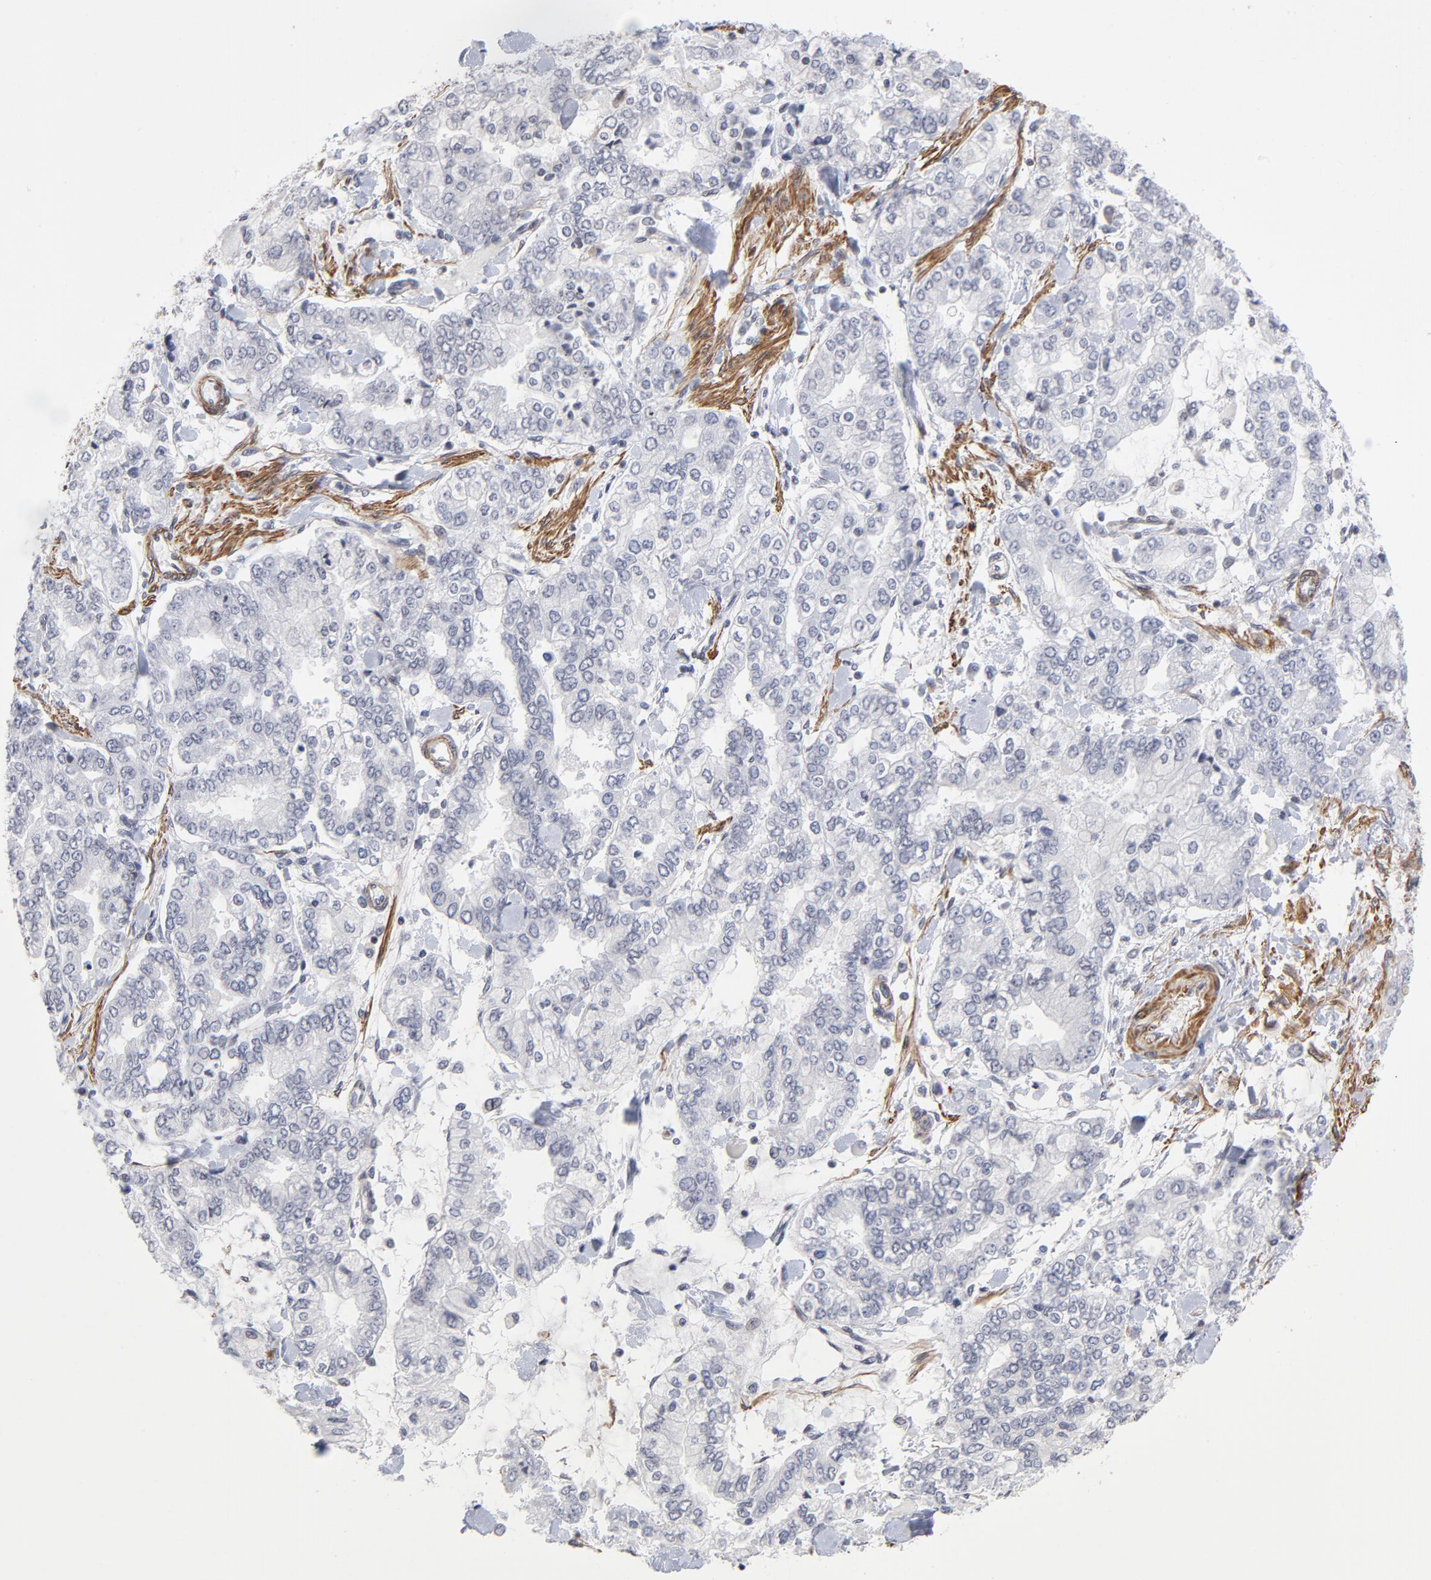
{"staining": {"intensity": "negative", "quantity": "none", "location": "none"}, "tissue": "stomach cancer", "cell_type": "Tumor cells", "image_type": "cancer", "snomed": [{"axis": "morphology", "description": "Normal tissue, NOS"}, {"axis": "morphology", "description": "Adenocarcinoma, NOS"}, {"axis": "topography", "description": "Stomach, upper"}, {"axis": "topography", "description": "Stomach"}], "caption": "High magnification brightfield microscopy of stomach cancer stained with DAB (3,3'-diaminobenzidine) (brown) and counterstained with hematoxylin (blue): tumor cells show no significant staining.", "gene": "CTCF", "patient": {"sex": "male", "age": 76}}